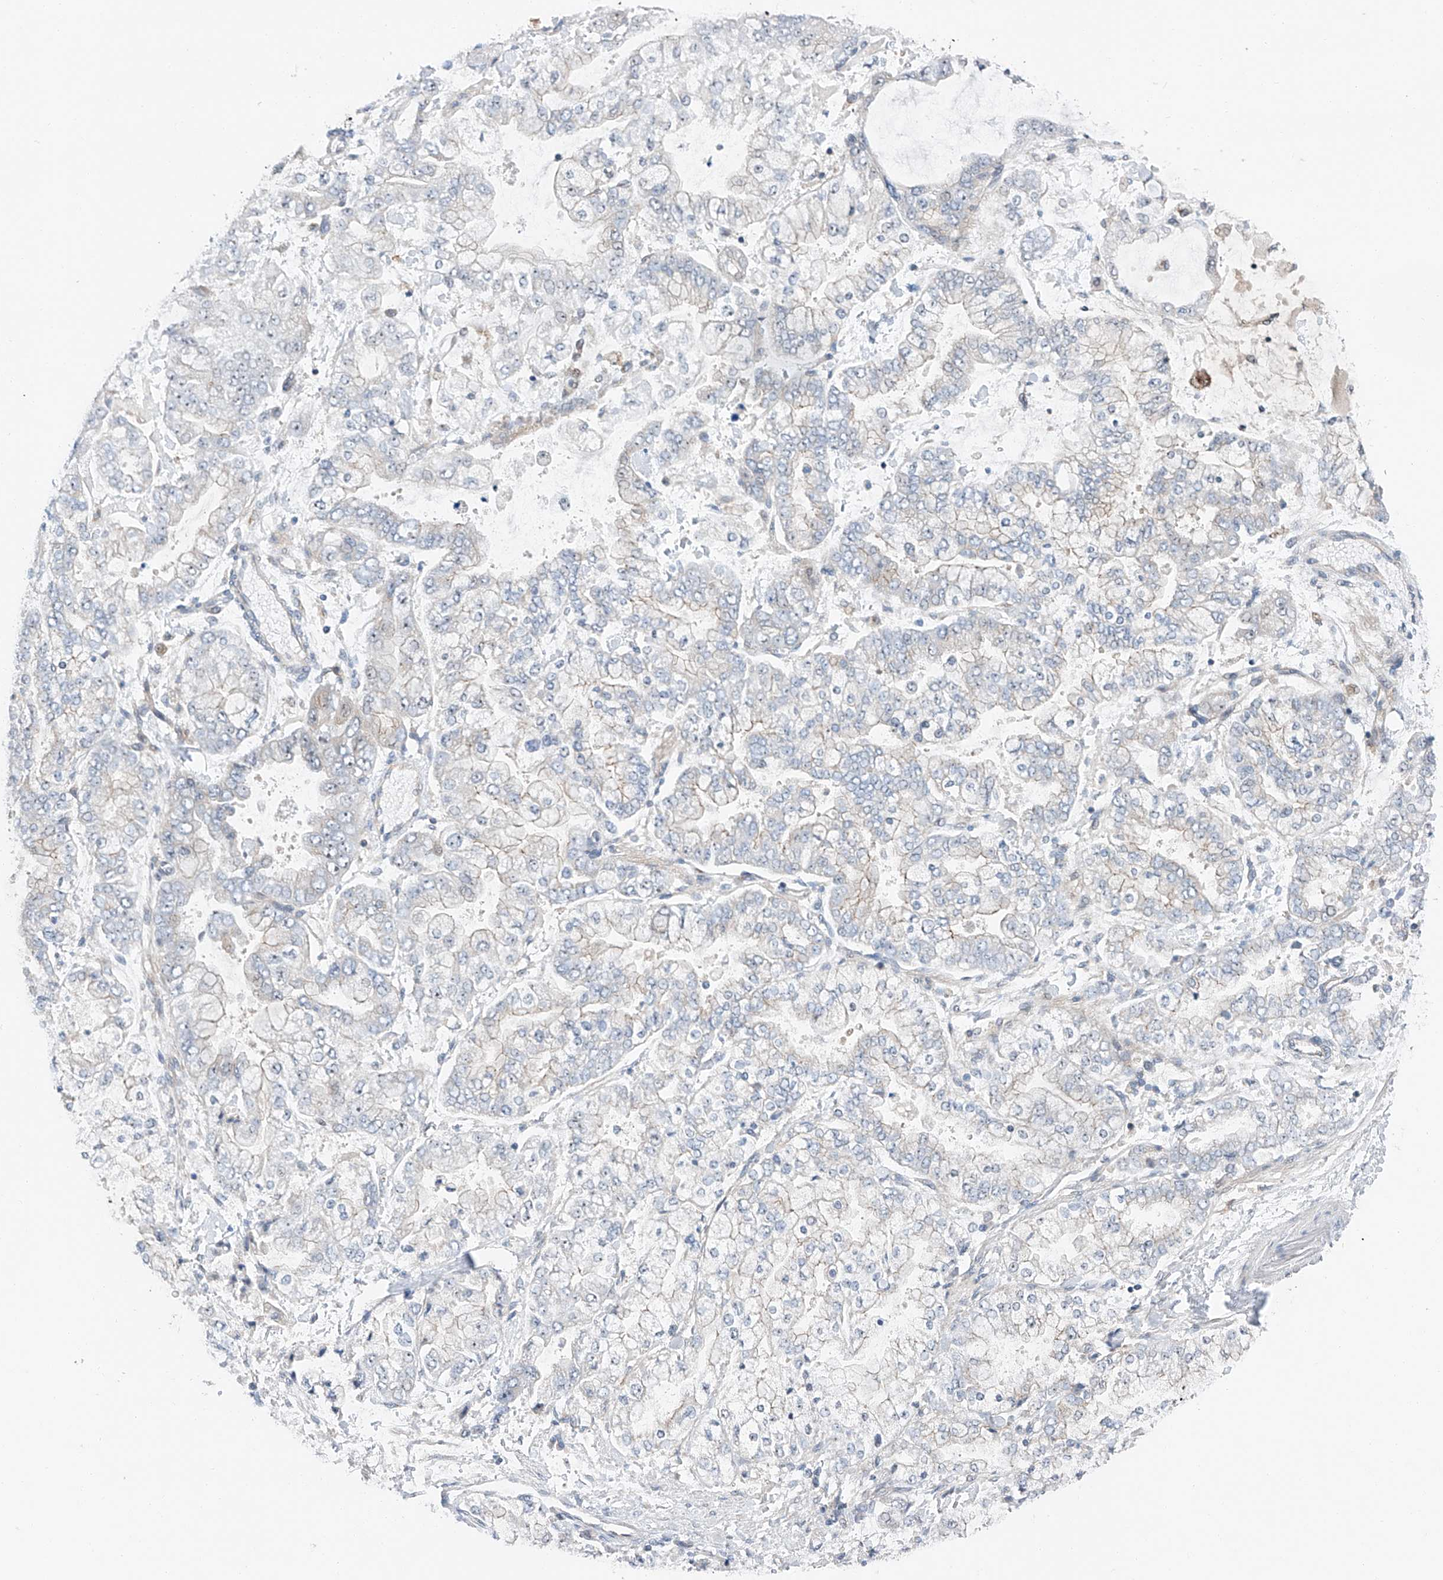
{"staining": {"intensity": "negative", "quantity": "none", "location": "none"}, "tissue": "stomach cancer", "cell_type": "Tumor cells", "image_type": "cancer", "snomed": [{"axis": "morphology", "description": "Normal tissue, NOS"}, {"axis": "morphology", "description": "Adenocarcinoma, NOS"}, {"axis": "topography", "description": "Stomach, upper"}, {"axis": "topography", "description": "Stomach"}], "caption": "This is a histopathology image of IHC staining of stomach adenocarcinoma, which shows no expression in tumor cells.", "gene": "CLDND1", "patient": {"sex": "male", "age": 76}}